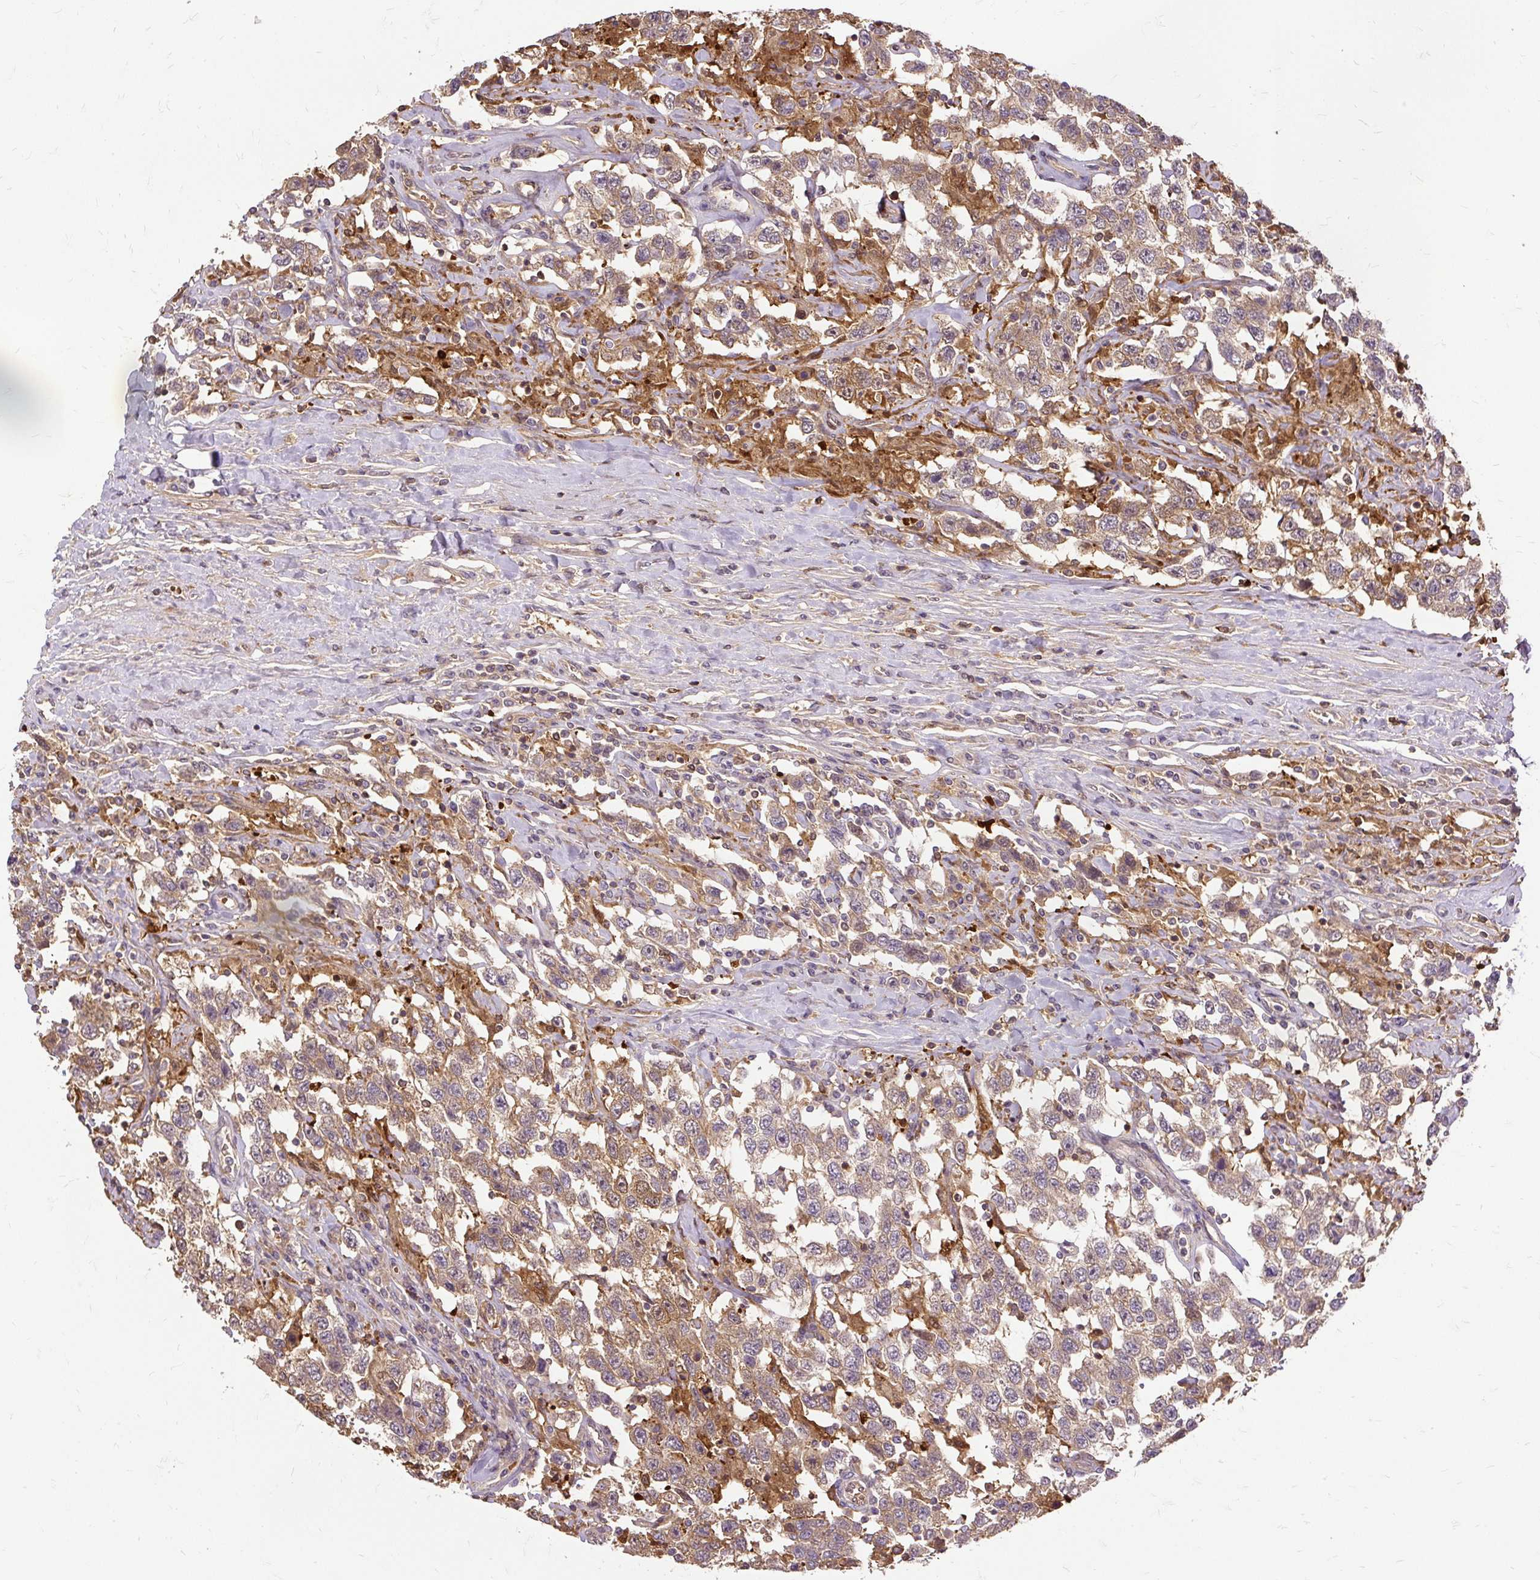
{"staining": {"intensity": "weak", "quantity": "25%-75%", "location": "cytoplasmic/membranous"}, "tissue": "testis cancer", "cell_type": "Tumor cells", "image_type": "cancer", "snomed": [{"axis": "morphology", "description": "Seminoma, NOS"}, {"axis": "topography", "description": "Testis"}], "caption": "Brown immunohistochemical staining in human seminoma (testis) displays weak cytoplasmic/membranous staining in approximately 25%-75% of tumor cells.", "gene": "AP5S1", "patient": {"sex": "male", "age": 41}}